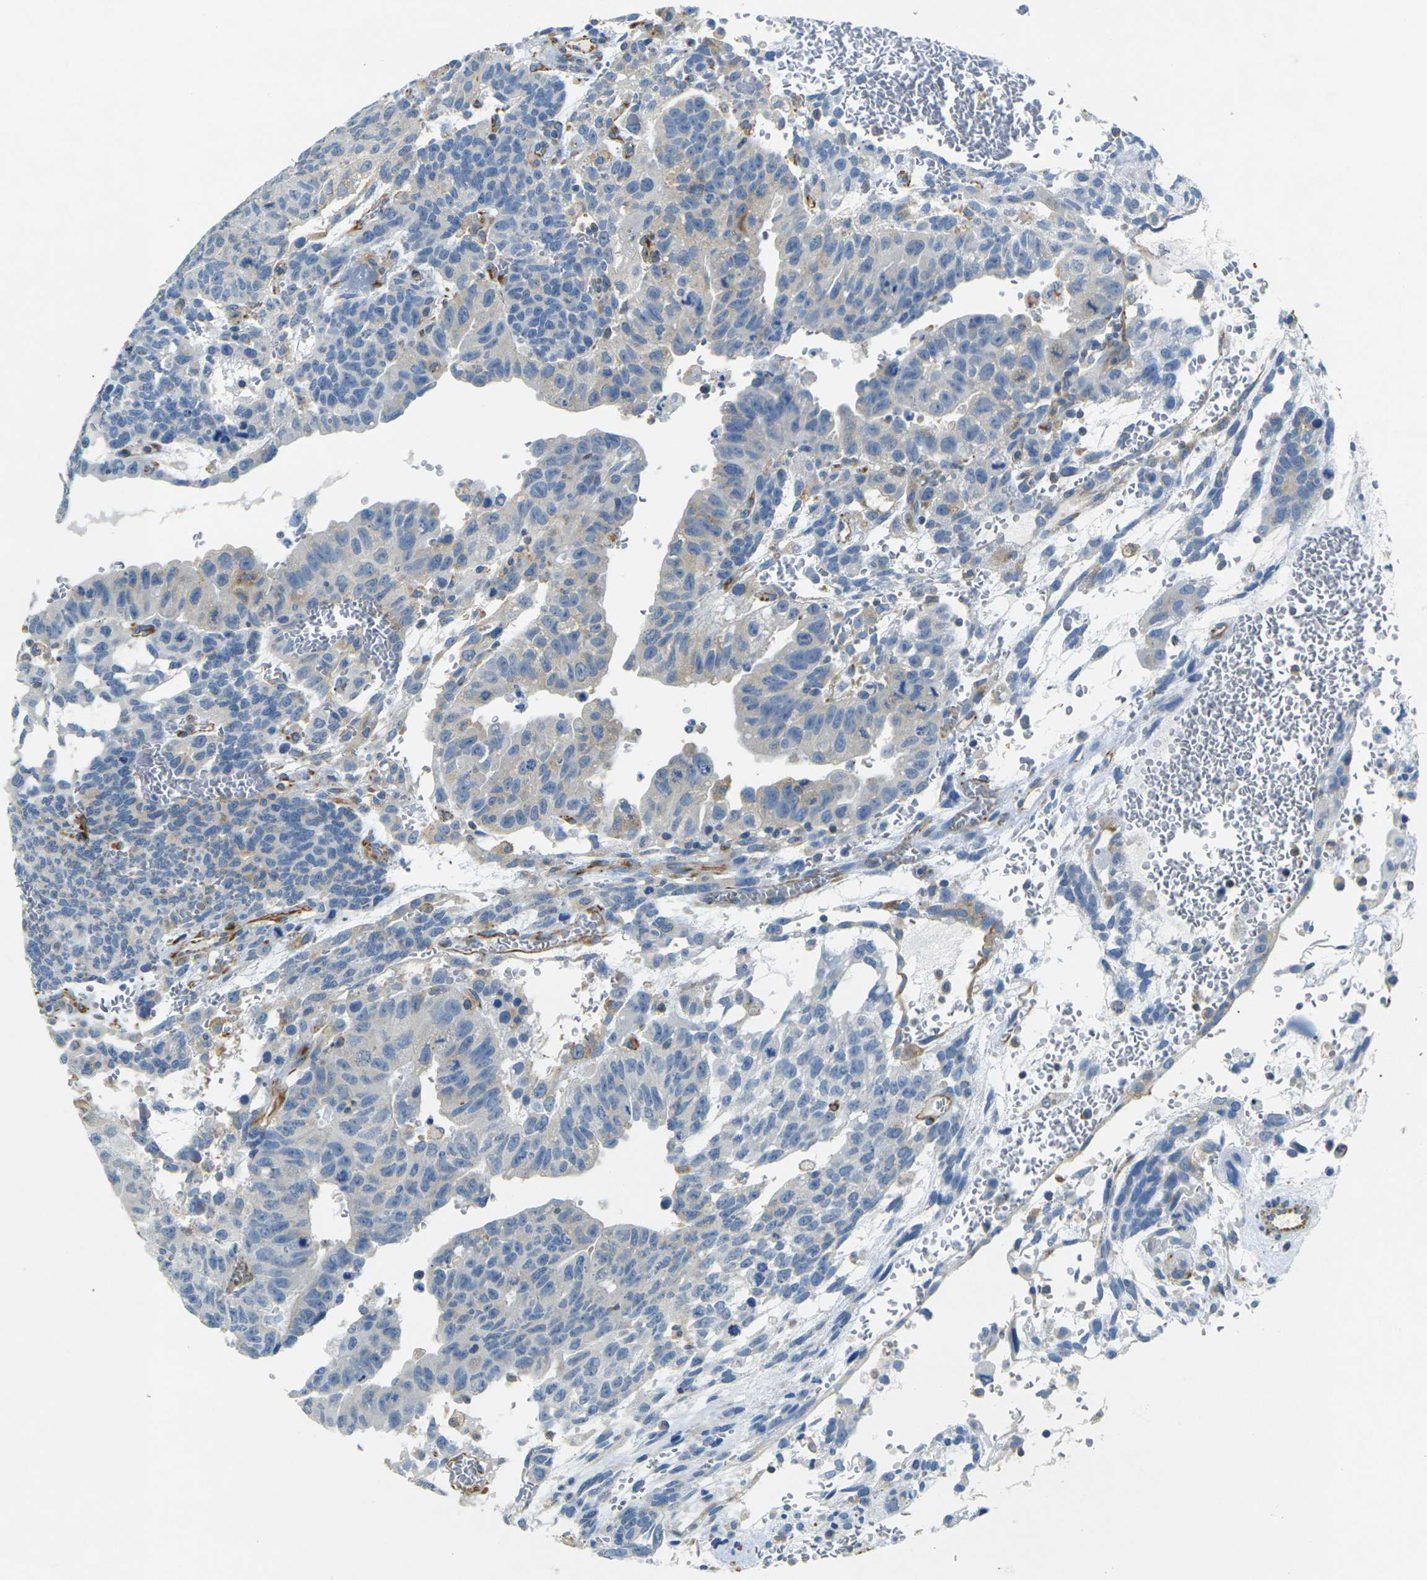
{"staining": {"intensity": "negative", "quantity": "none", "location": "none"}, "tissue": "testis cancer", "cell_type": "Tumor cells", "image_type": "cancer", "snomed": [{"axis": "morphology", "description": "Seminoma, NOS"}, {"axis": "morphology", "description": "Carcinoma, Embryonal, NOS"}, {"axis": "topography", "description": "Testis"}], "caption": "Immunohistochemical staining of testis cancer demonstrates no significant expression in tumor cells.", "gene": "SORT1", "patient": {"sex": "male", "age": 52}}